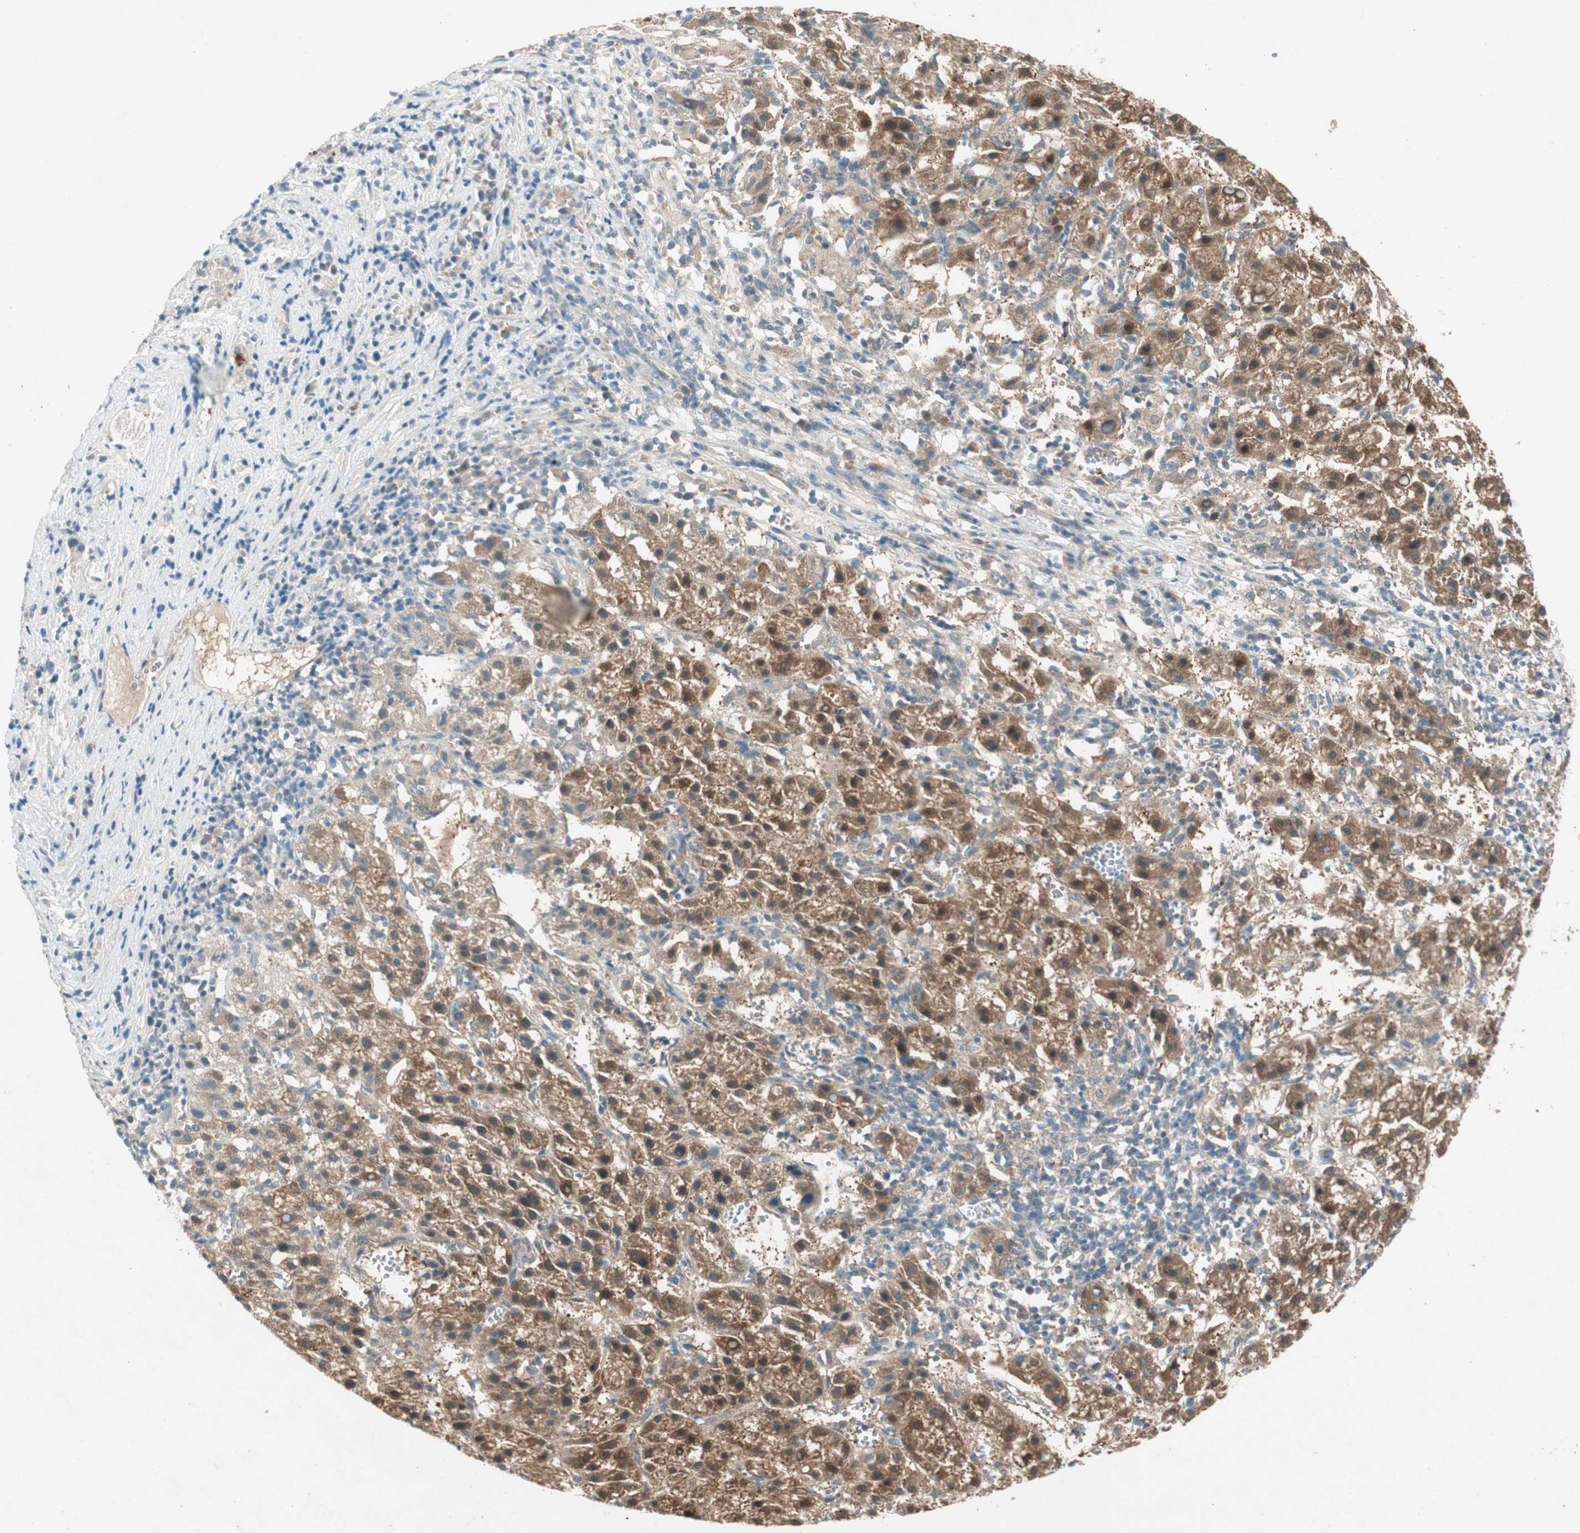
{"staining": {"intensity": "moderate", "quantity": ">75%", "location": "cytoplasmic/membranous"}, "tissue": "liver cancer", "cell_type": "Tumor cells", "image_type": "cancer", "snomed": [{"axis": "morphology", "description": "Carcinoma, Hepatocellular, NOS"}, {"axis": "topography", "description": "Liver"}], "caption": "Liver hepatocellular carcinoma tissue displays moderate cytoplasmic/membranous positivity in approximately >75% of tumor cells, visualized by immunohistochemistry.", "gene": "NCLN", "patient": {"sex": "female", "age": 58}}